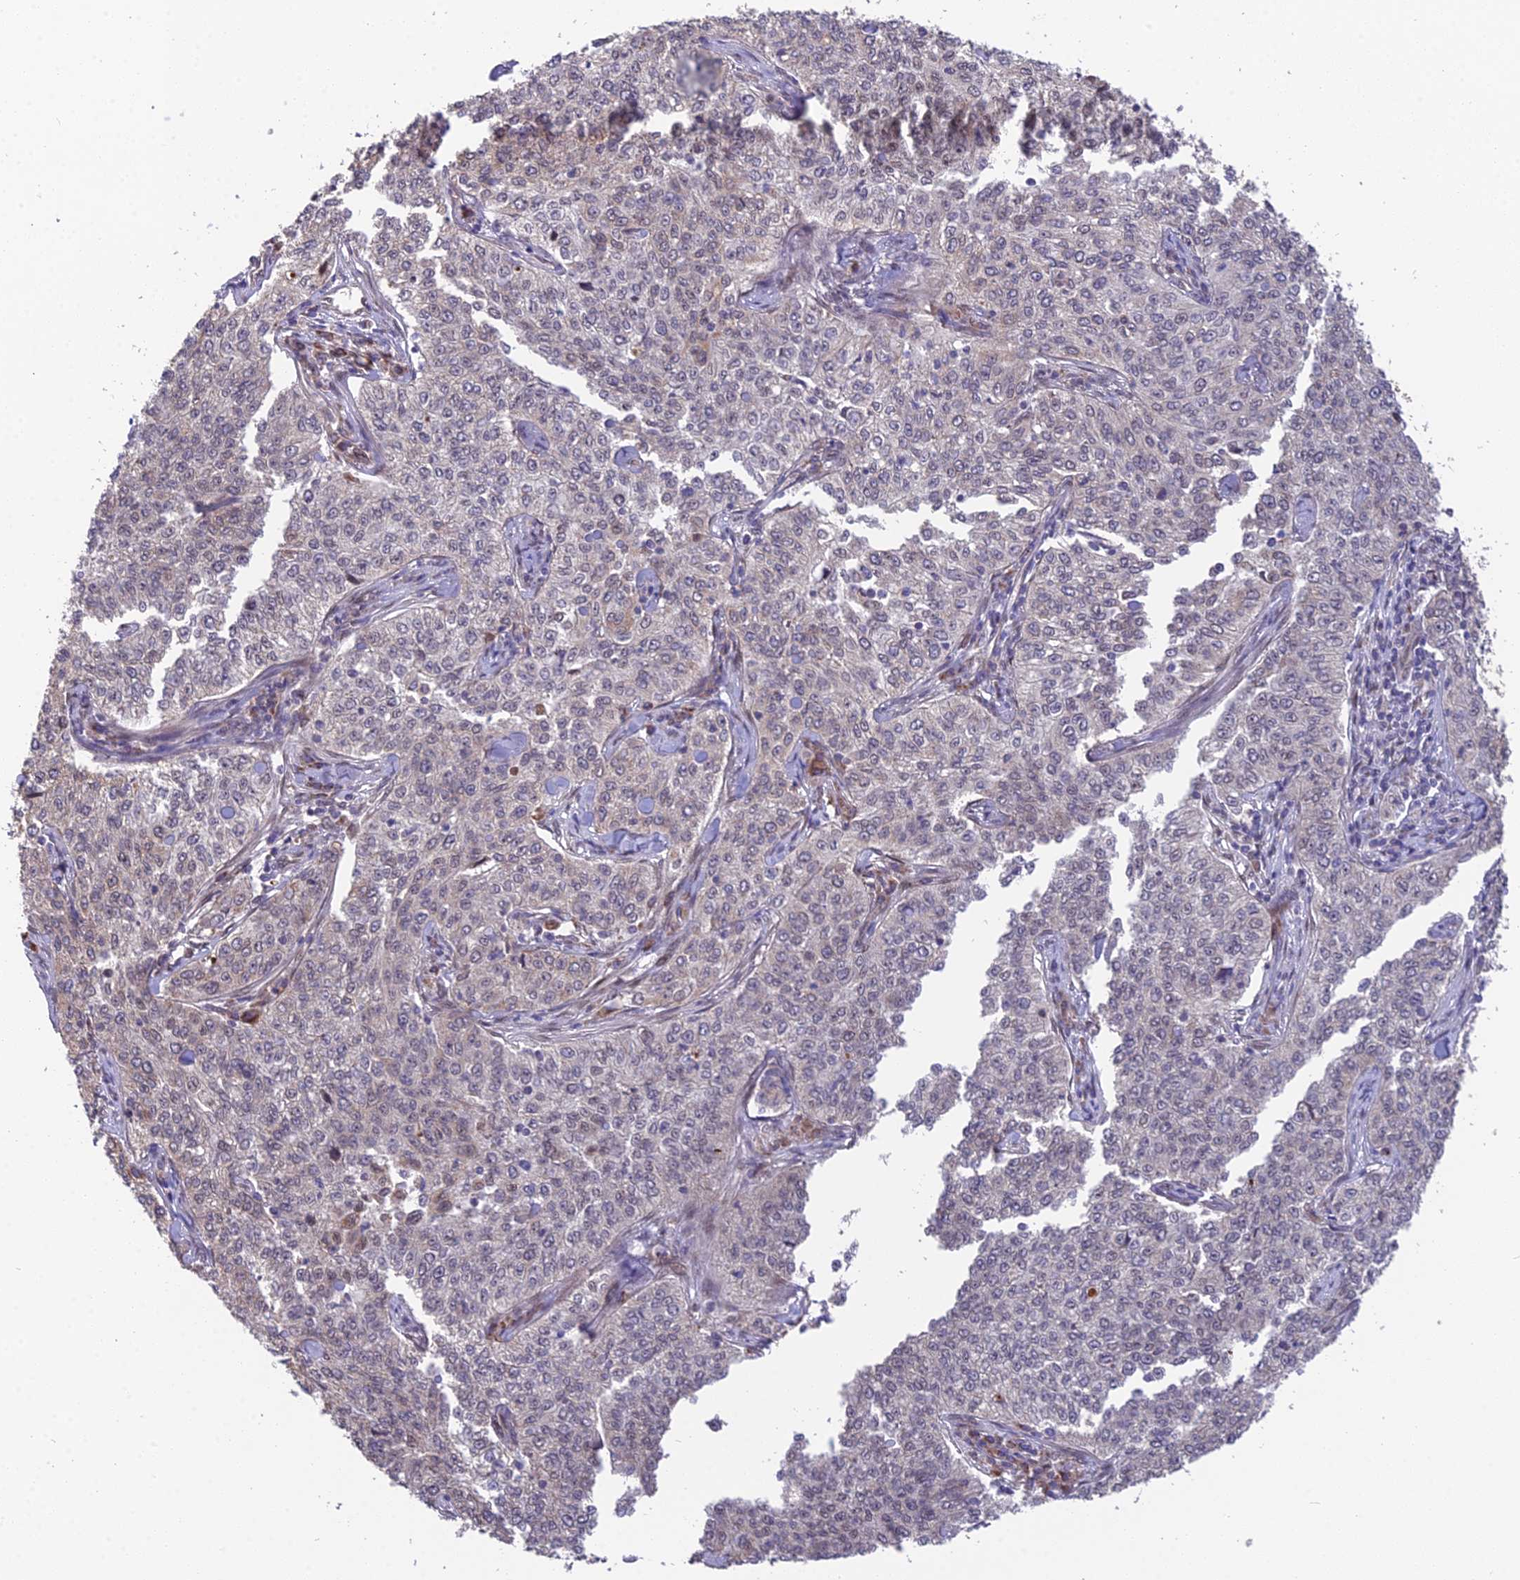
{"staining": {"intensity": "moderate", "quantity": "<25%", "location": "nuclear"}, "tissue": "cervical cancer", "cell_type": "Tumor cells", "image_type": "cancer", "snomed": [{"axis": "morphology", "description": "Squamous cell carcinoma, NOS"}, {"axis": "topography", "description": "Cervix"}], "caption": "Approximately <25% of tumor cells in human squamous cell carcinoma (cervical) reveal moderate nuclear protein staining as visualized by brown immunohistochemical staining.", "gene": "CYP2R1", "patient": {"sex": "female", "age": 35}}